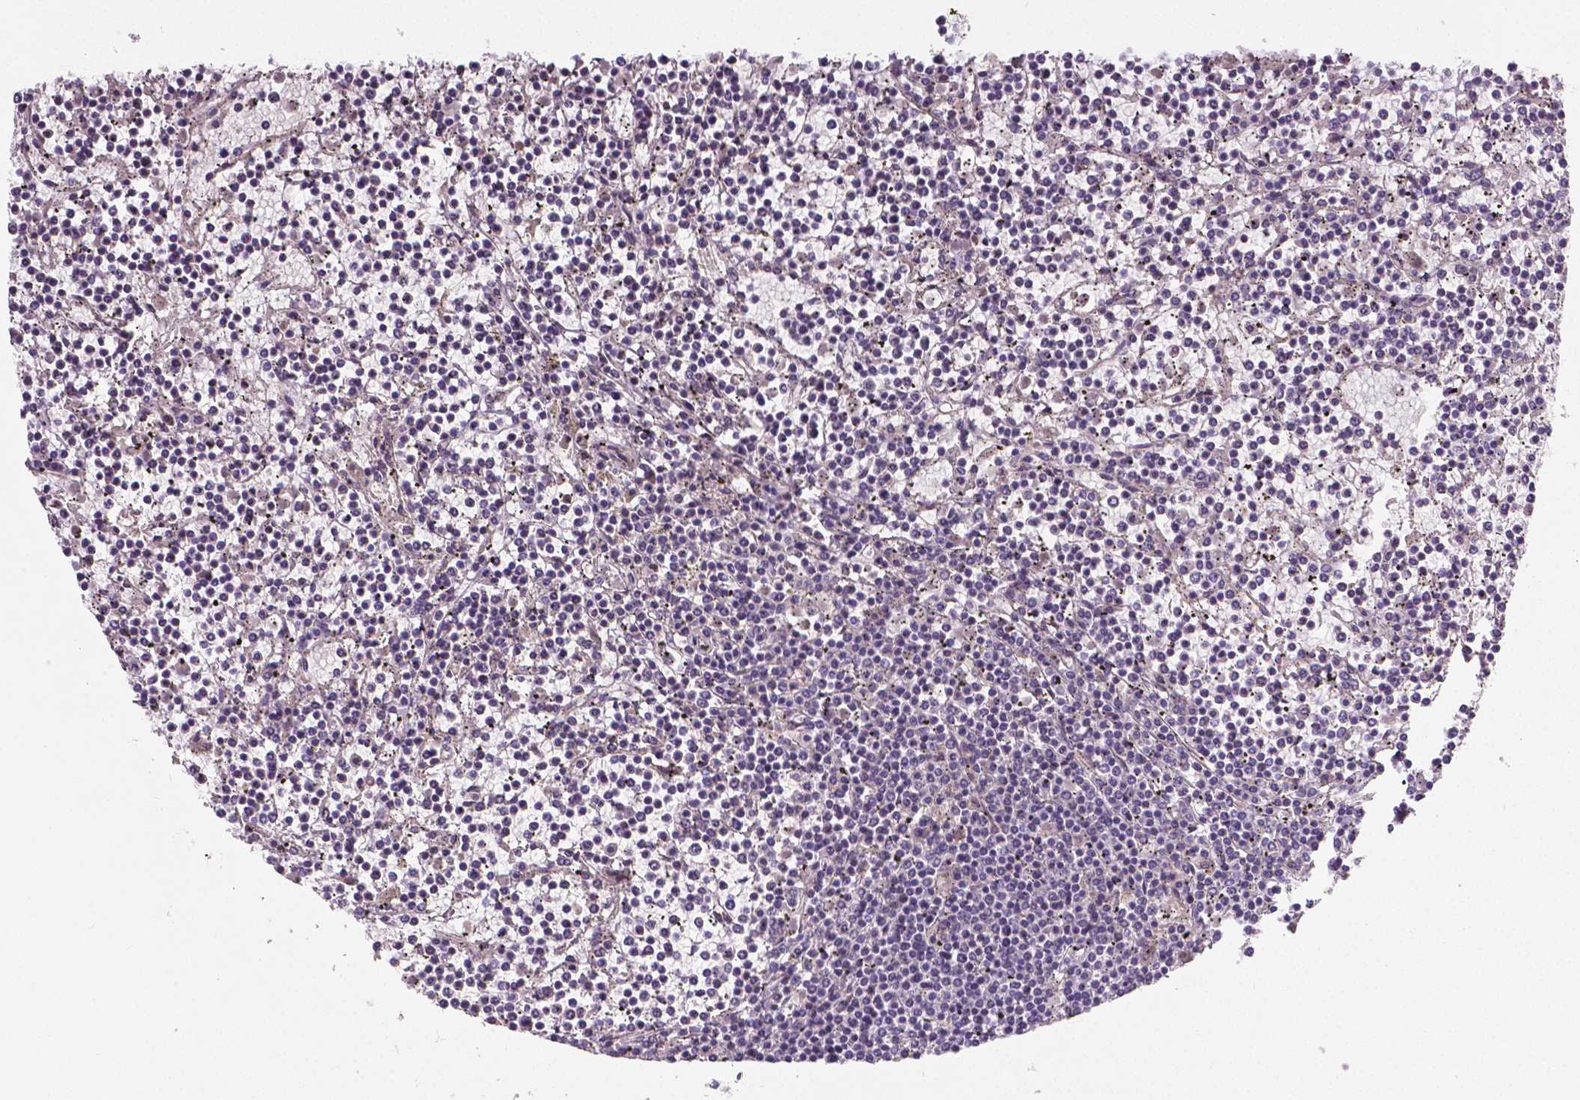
{"staining": {"intensity": "negative", "quantity": "none", "location": "none"}, "tissue": "lymphoma", "cell_type": "Tumor cells", "image_type": "cancer", "snomed": [{"axis": "morphology", "description": "Malignant lymphoma, non-Hodgkin's type, Low grade"}, {"axis": "topography", "description": "Spleen"}], "caption": "A histopathology image of human malignant lymphoma, non-Hodgkin's type (low-grade) is negative for staining in tumor cells.", "gene": "FLT1", "patient": {"sex": "female", "age": 19}}